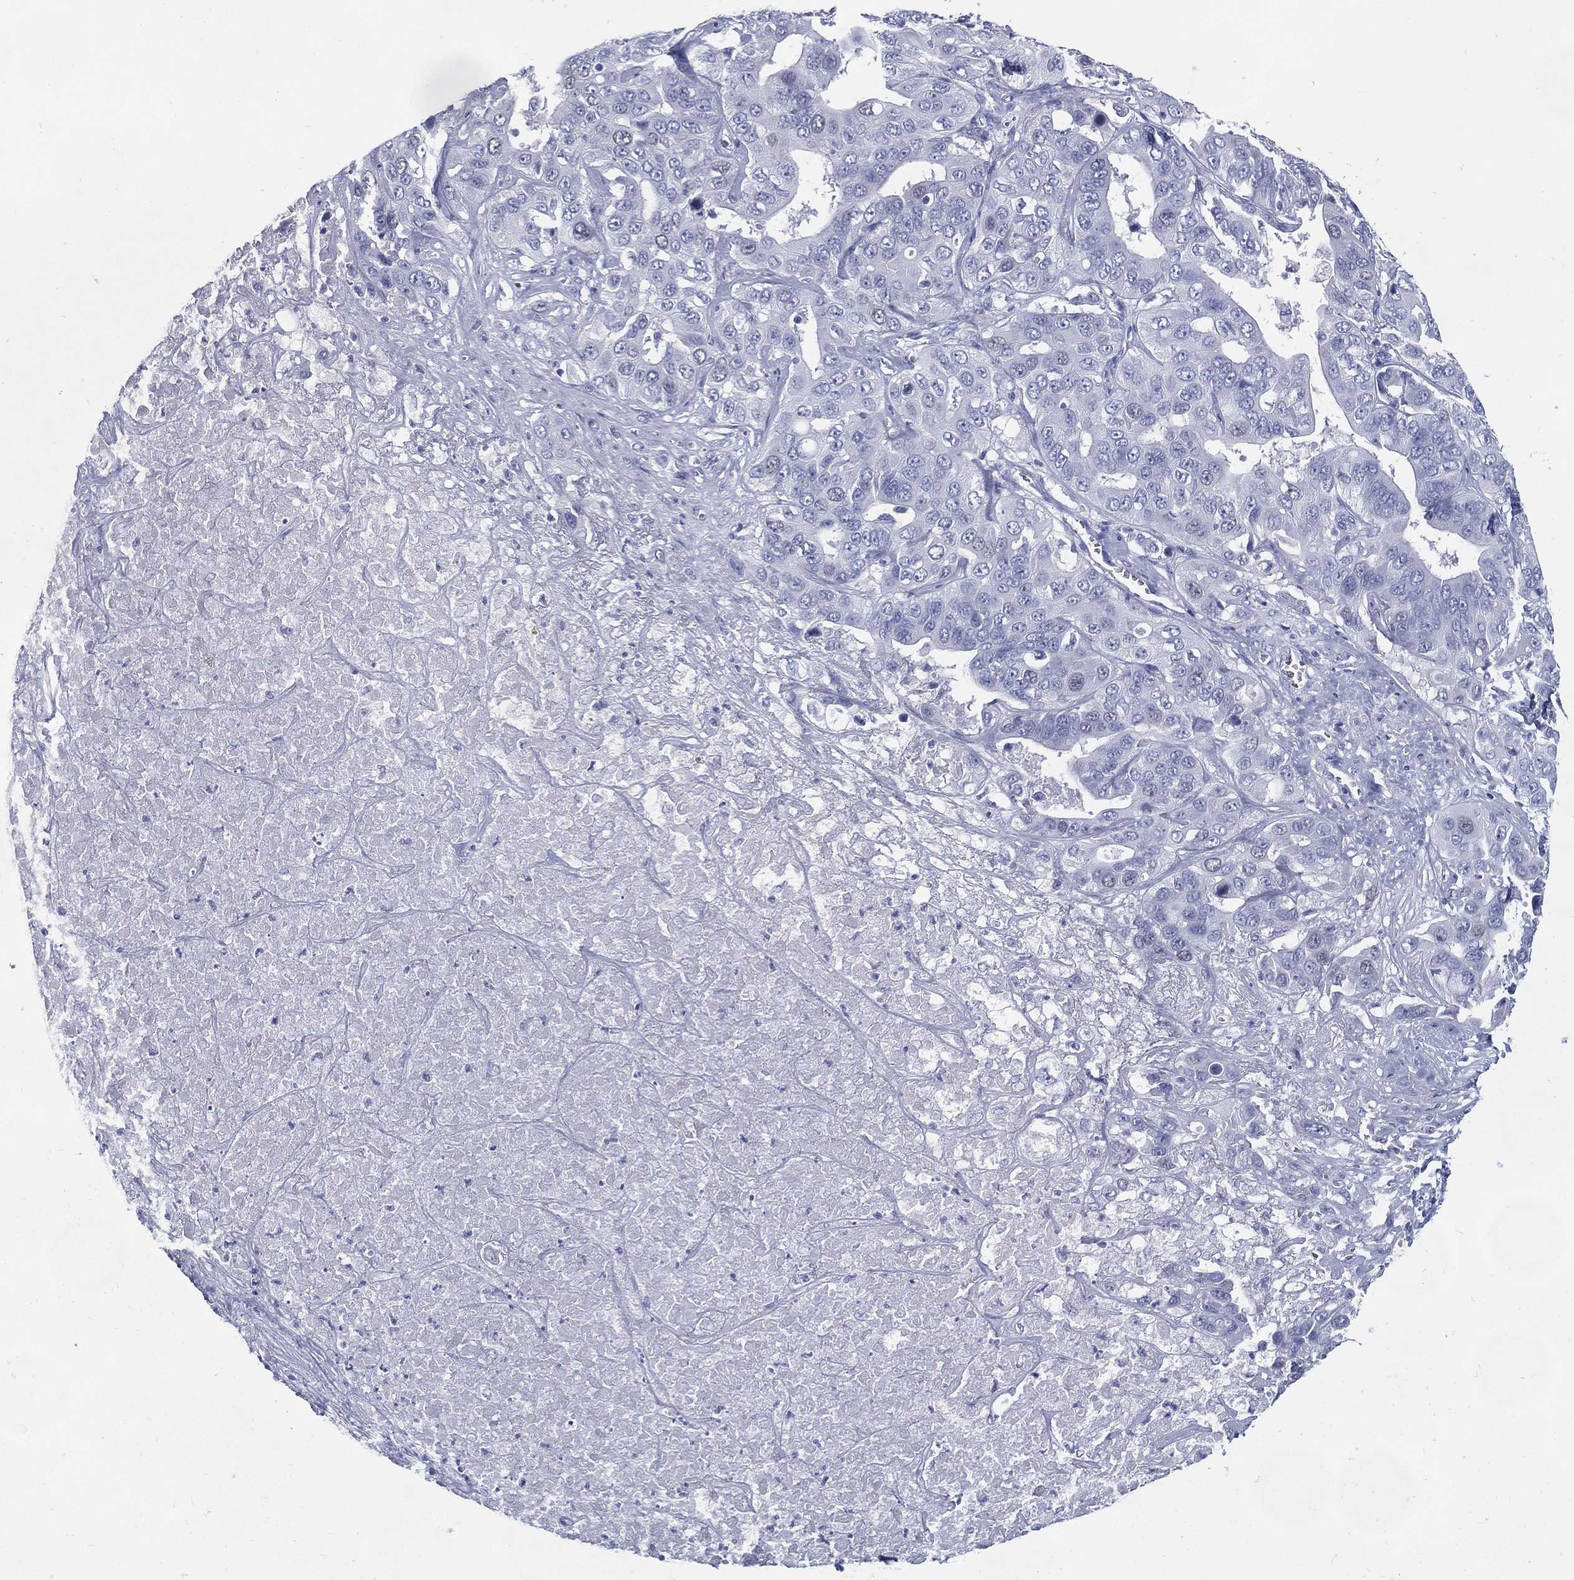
{"staining": {"intensity": "negative", "quantity": "none", "location": "none"}, "tissue": "liver cancer", "cell_type": "Tumor cells", "image_type": "cancer", "snomed": [{"axis": "morphology", "description": "Cholangiocarcinoma"}, {"axis": "topography", "description": "Liver"}], "caption": "IHC image of human liver cholangiocarcinoma stained for a protein (brown), which displays no staining in tumor cells.", "gene": "KIF2C", "patient": {"sex": "female", "age": 52}}